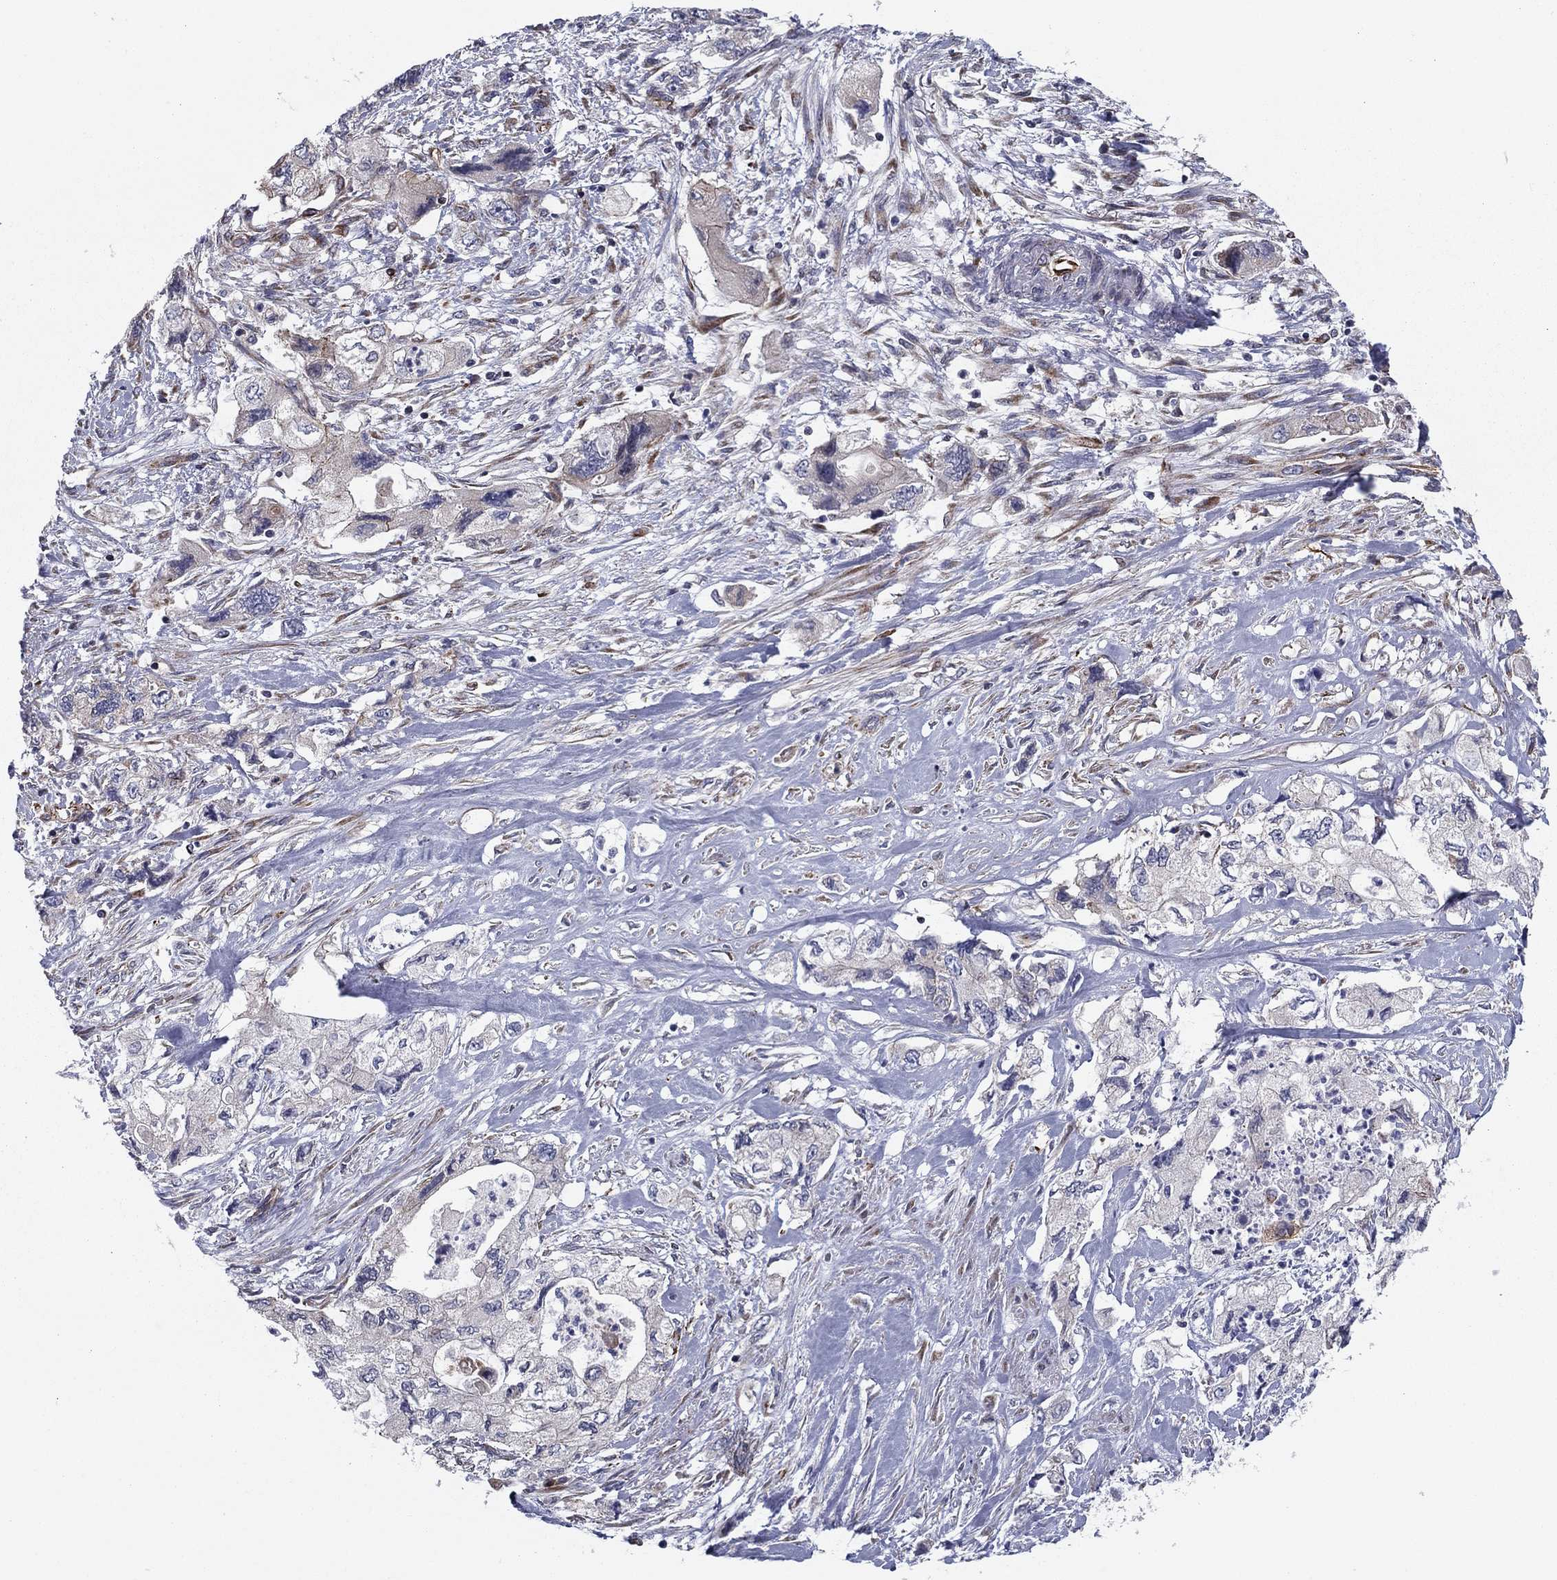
{"staining": {"intensity": "weak", "quantity": "<25%", "location": "cytoplasmic/membranous"}, "tissue": "pancreatic cancer", "cell_type": "Tumor cells", "image_type": "cancer", "snomed": [{"axis": "morphology", "description": "Adenocarcinoma, NOS"}, {"axis": "topography", "description": "Pancreas"}], "caption": "Micrograph shows no significant protein positivity in tumor cells of pancreatic cancer (adenocarcinoma). The staining is performed using DAB brown chromogen with nuclei counter-stained in using hematoxylin.", "gene": "CLSTN1", "patient": {"sex": "female", "age": 73}}